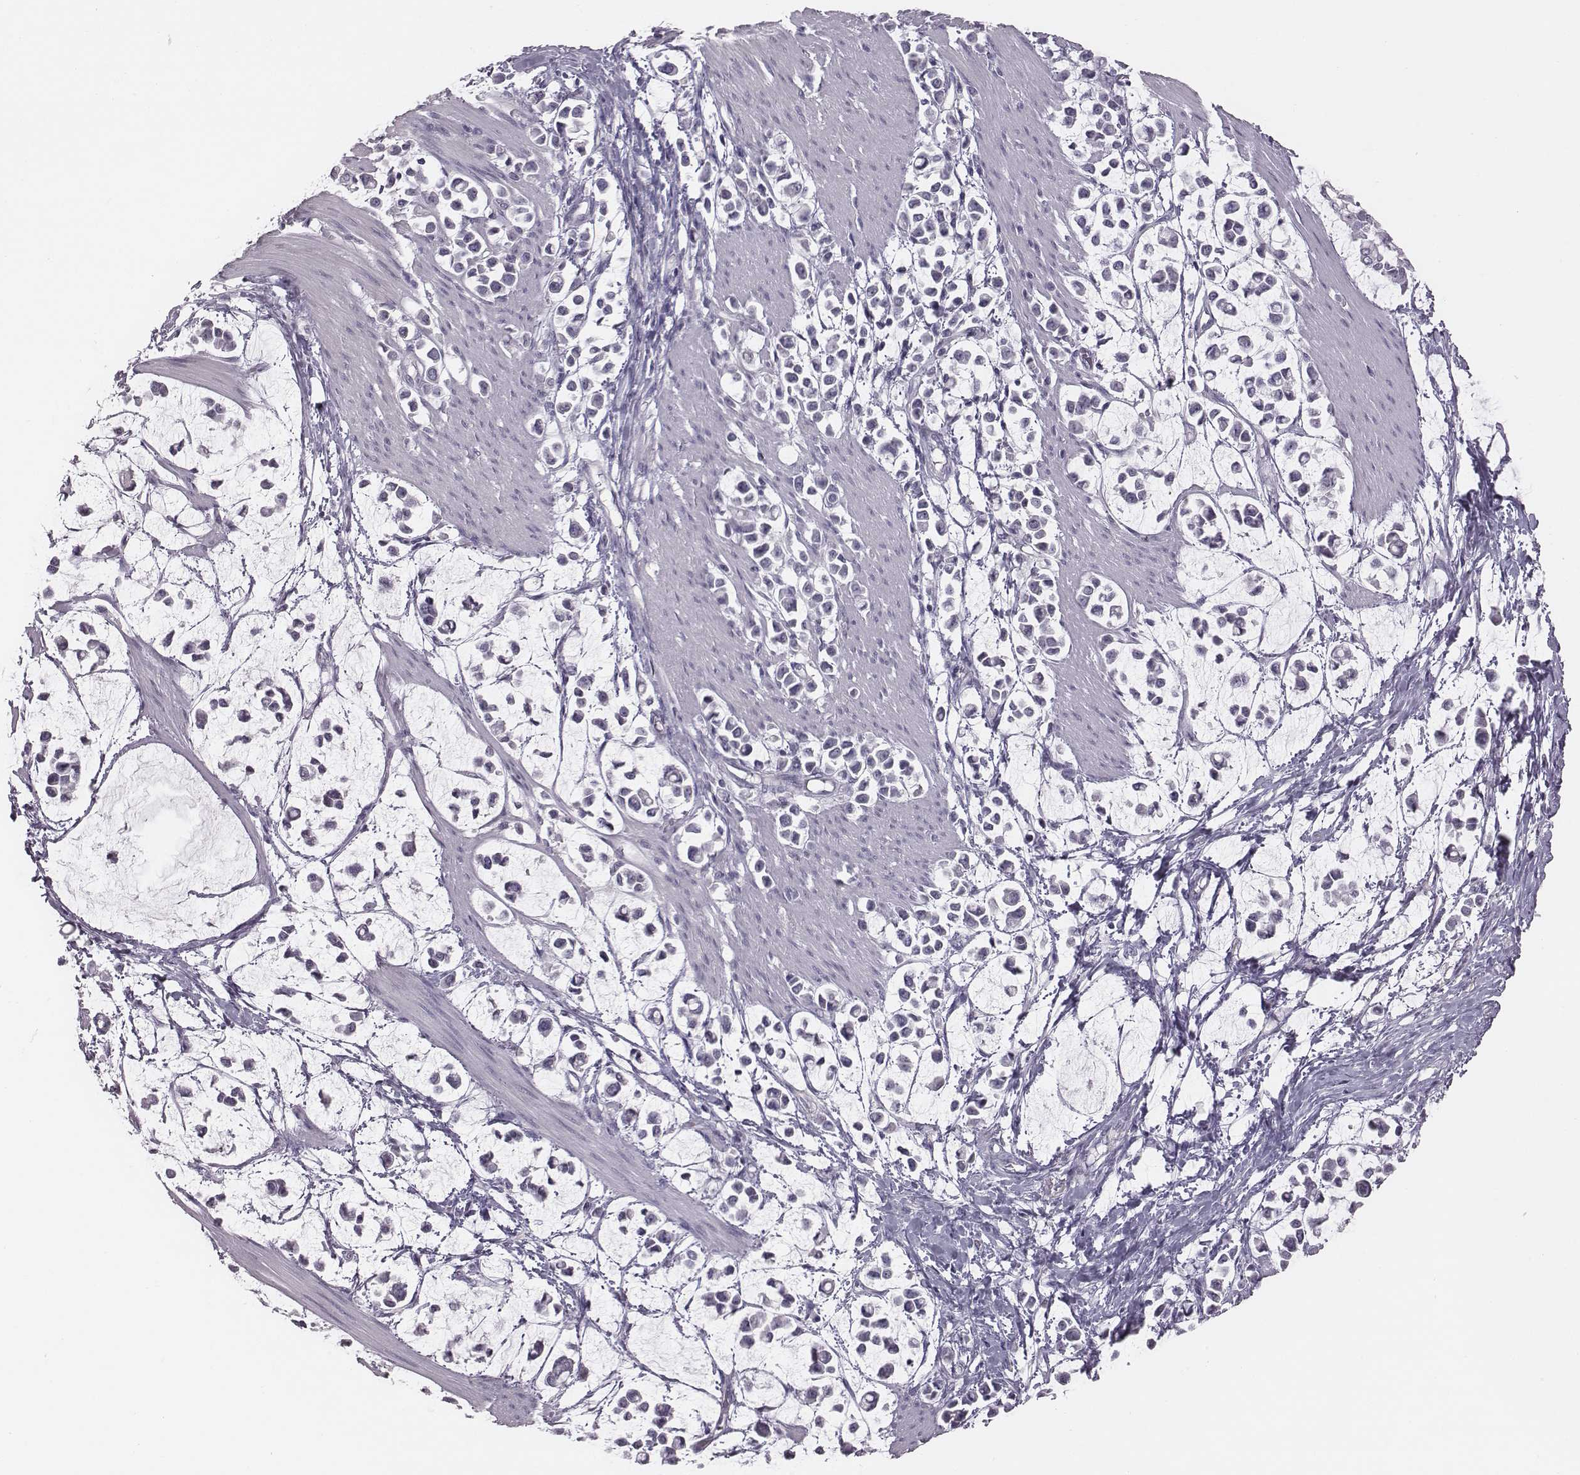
{"staining": {"intensity": "negative", "quantity": "none", "location": "none"}, "tissue": "stomach cancer", "cell_type": "Tumor cells", "image_type": "cancer", "snomed": [{"axis": "morphology", "description": "Adenocarcinoma, NOS"}, {"axis": "topography", "description": "Stomach"}], "caption": "Stomach cancer was stained to show a protein in brown. There is no significant staining in tumor cells.", "gene": "PDE8B", "patient": {"sex": "male", "age": 82}}